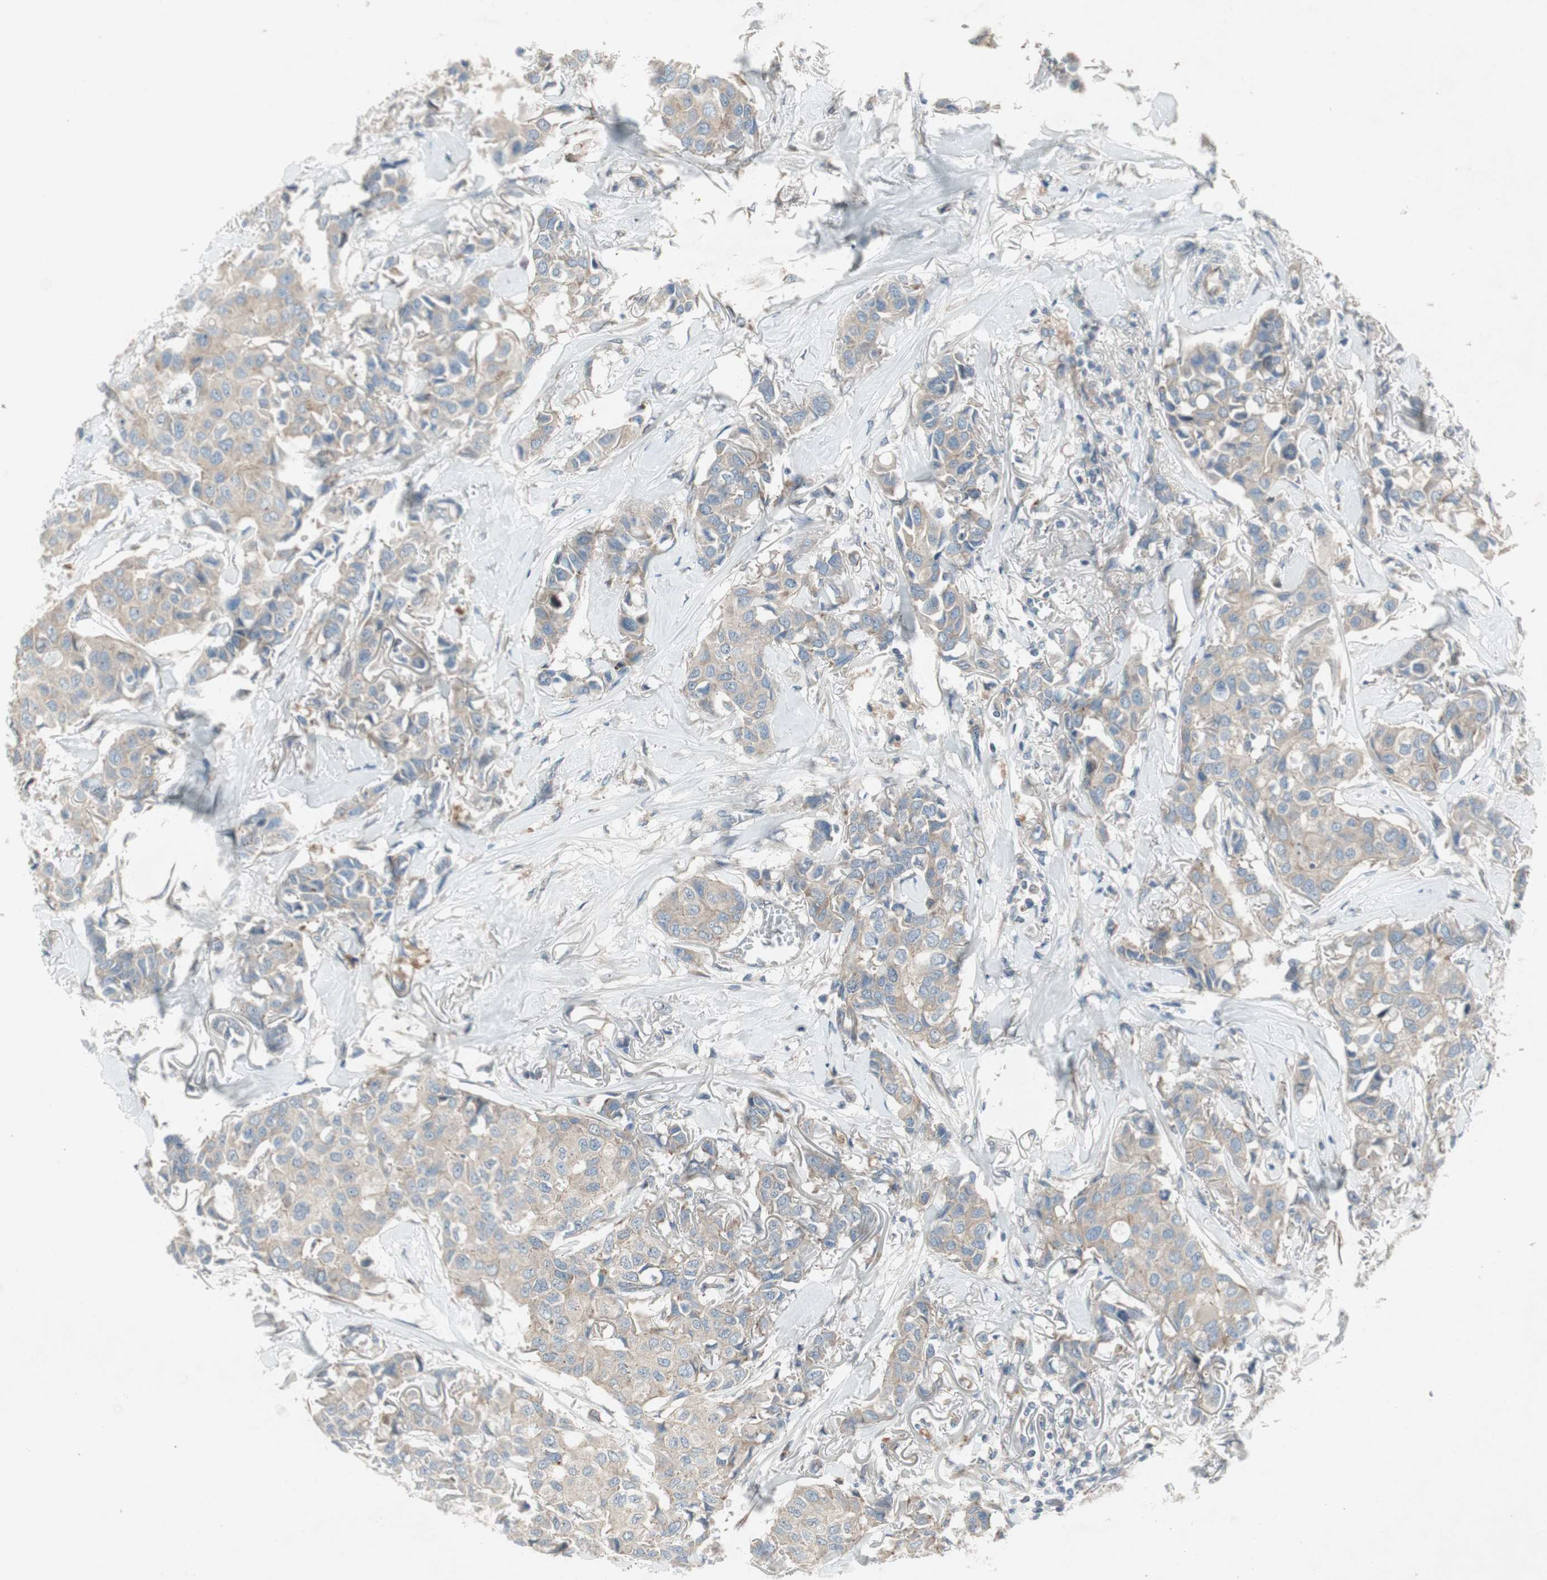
{"staining": {"intensity": "weak", "quantity": ">75%", "location": "cytoplasmic/membranous"}, "tissue": "breast cancer", "cell_type": "Tumor cells", "image_type": "cancer", "snomed": [{"axis": "morphology", "description": "Duct carcinoma"}, {"axis": "topography", "description": "Breast"}], "caption": "IHC staining of breast invasive ductal carcinoma, which exhibits low levels of weak cytoplasmic/membranous staining in about >75% of tumor cells indicating weak cytoplasmic/membranous protein staining. The staining was performed using DAB (3,3'-diaminobenzidine) (brown) for protein detection and nuclei were counterstained in hematoxylin (blue).", "gene": "PANK2", "patient": {"sex": "female", "age": 80}}